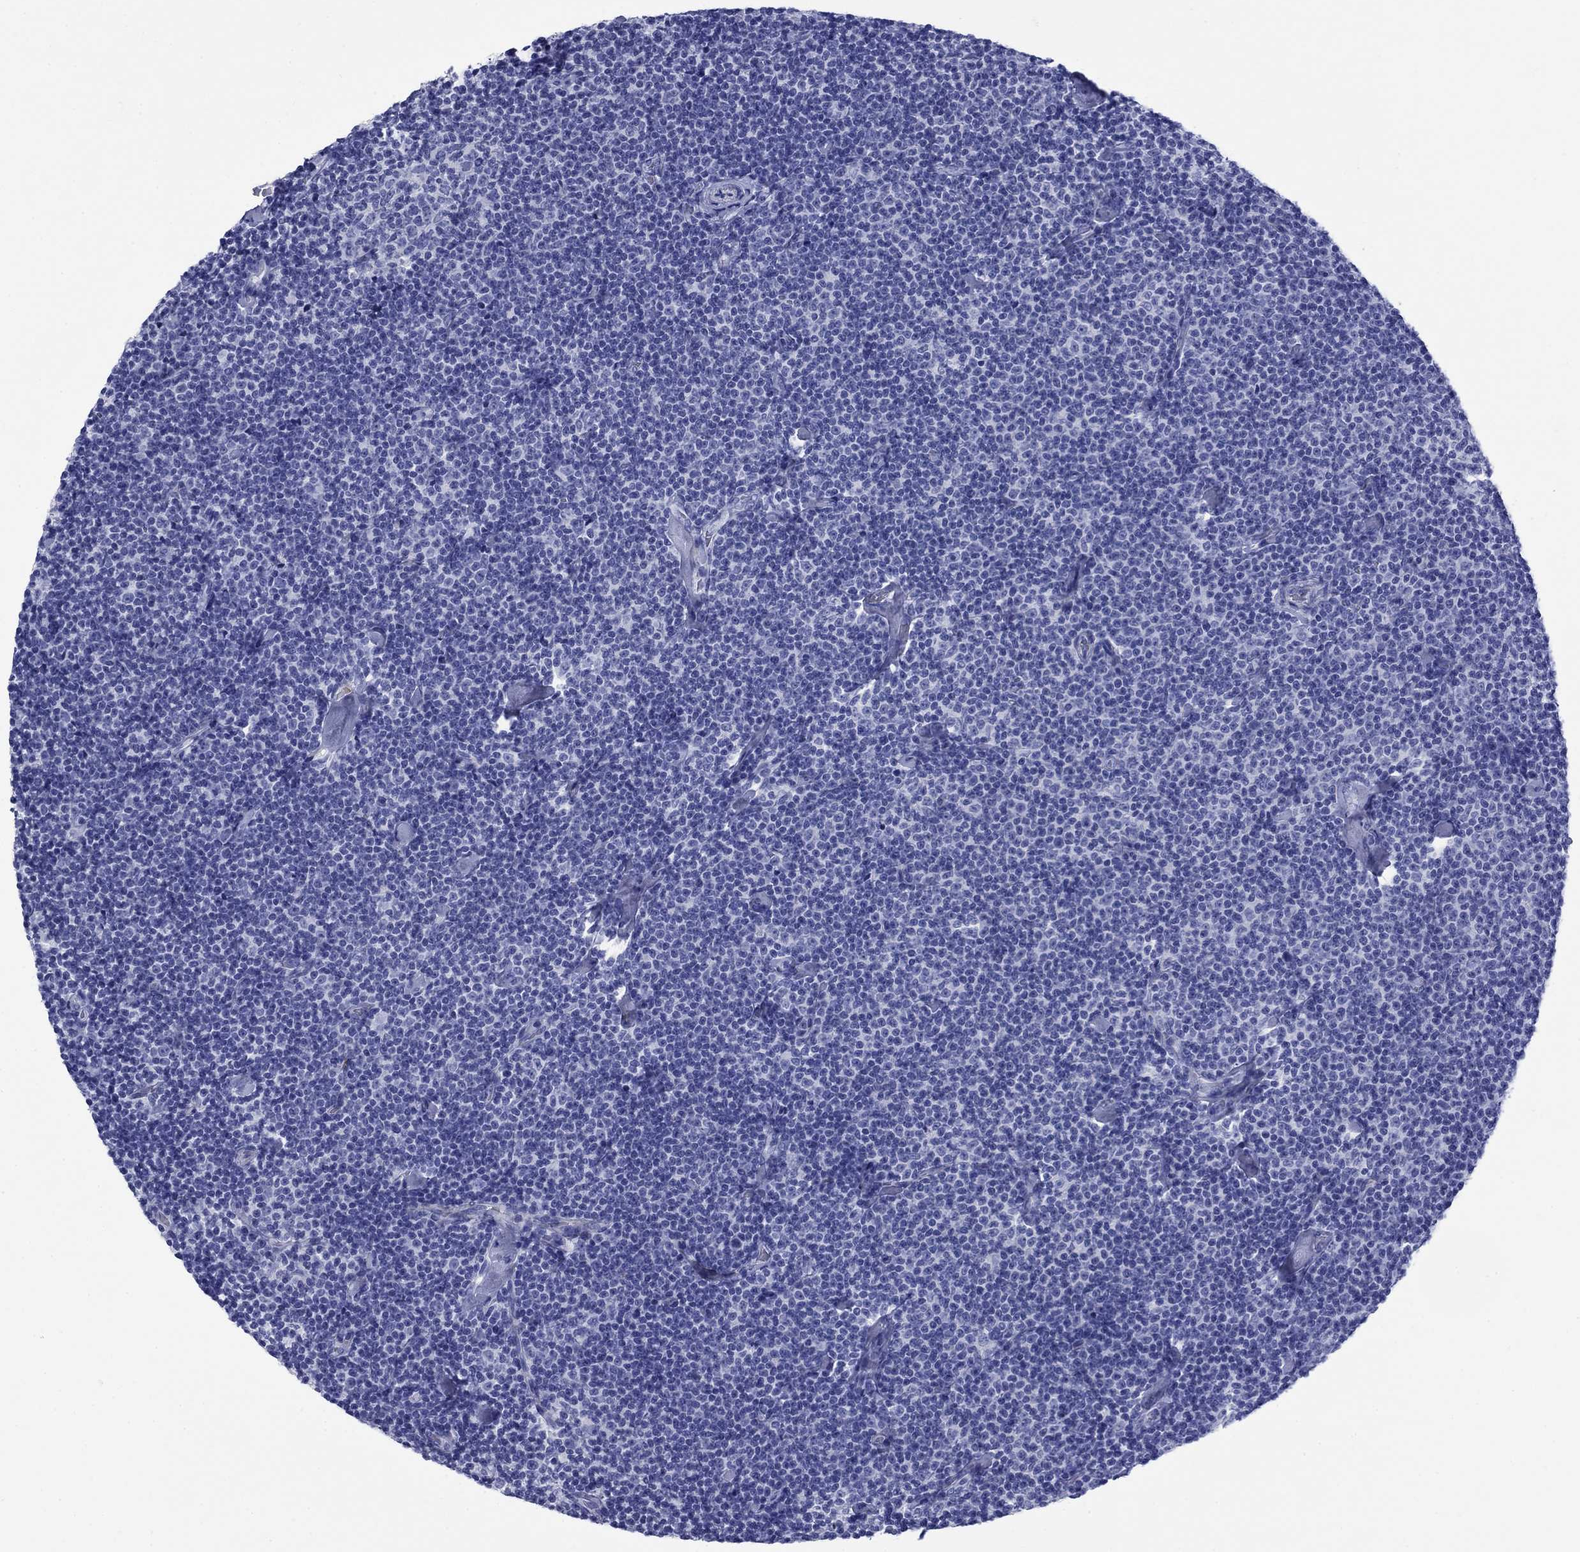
{"staining": {"intensity": "negative", "quantity": "none", "location": "none"}, "tissue": "lymphoma", "cell_type": "Tumor cells", "image_type": "cancer", "snomed": [{"axis": "morphology", "description": "Malignant lymphoma, non-Hodgkin's type, Low grade"}, {"axis": "topography", "description": "Lymph node"}], "caption": "Immunohistochemistry of human lymphoma reveals no positivity in tumor cells.", "gene": "ROM1", "patient": {"sex": "male", "age": 81}}